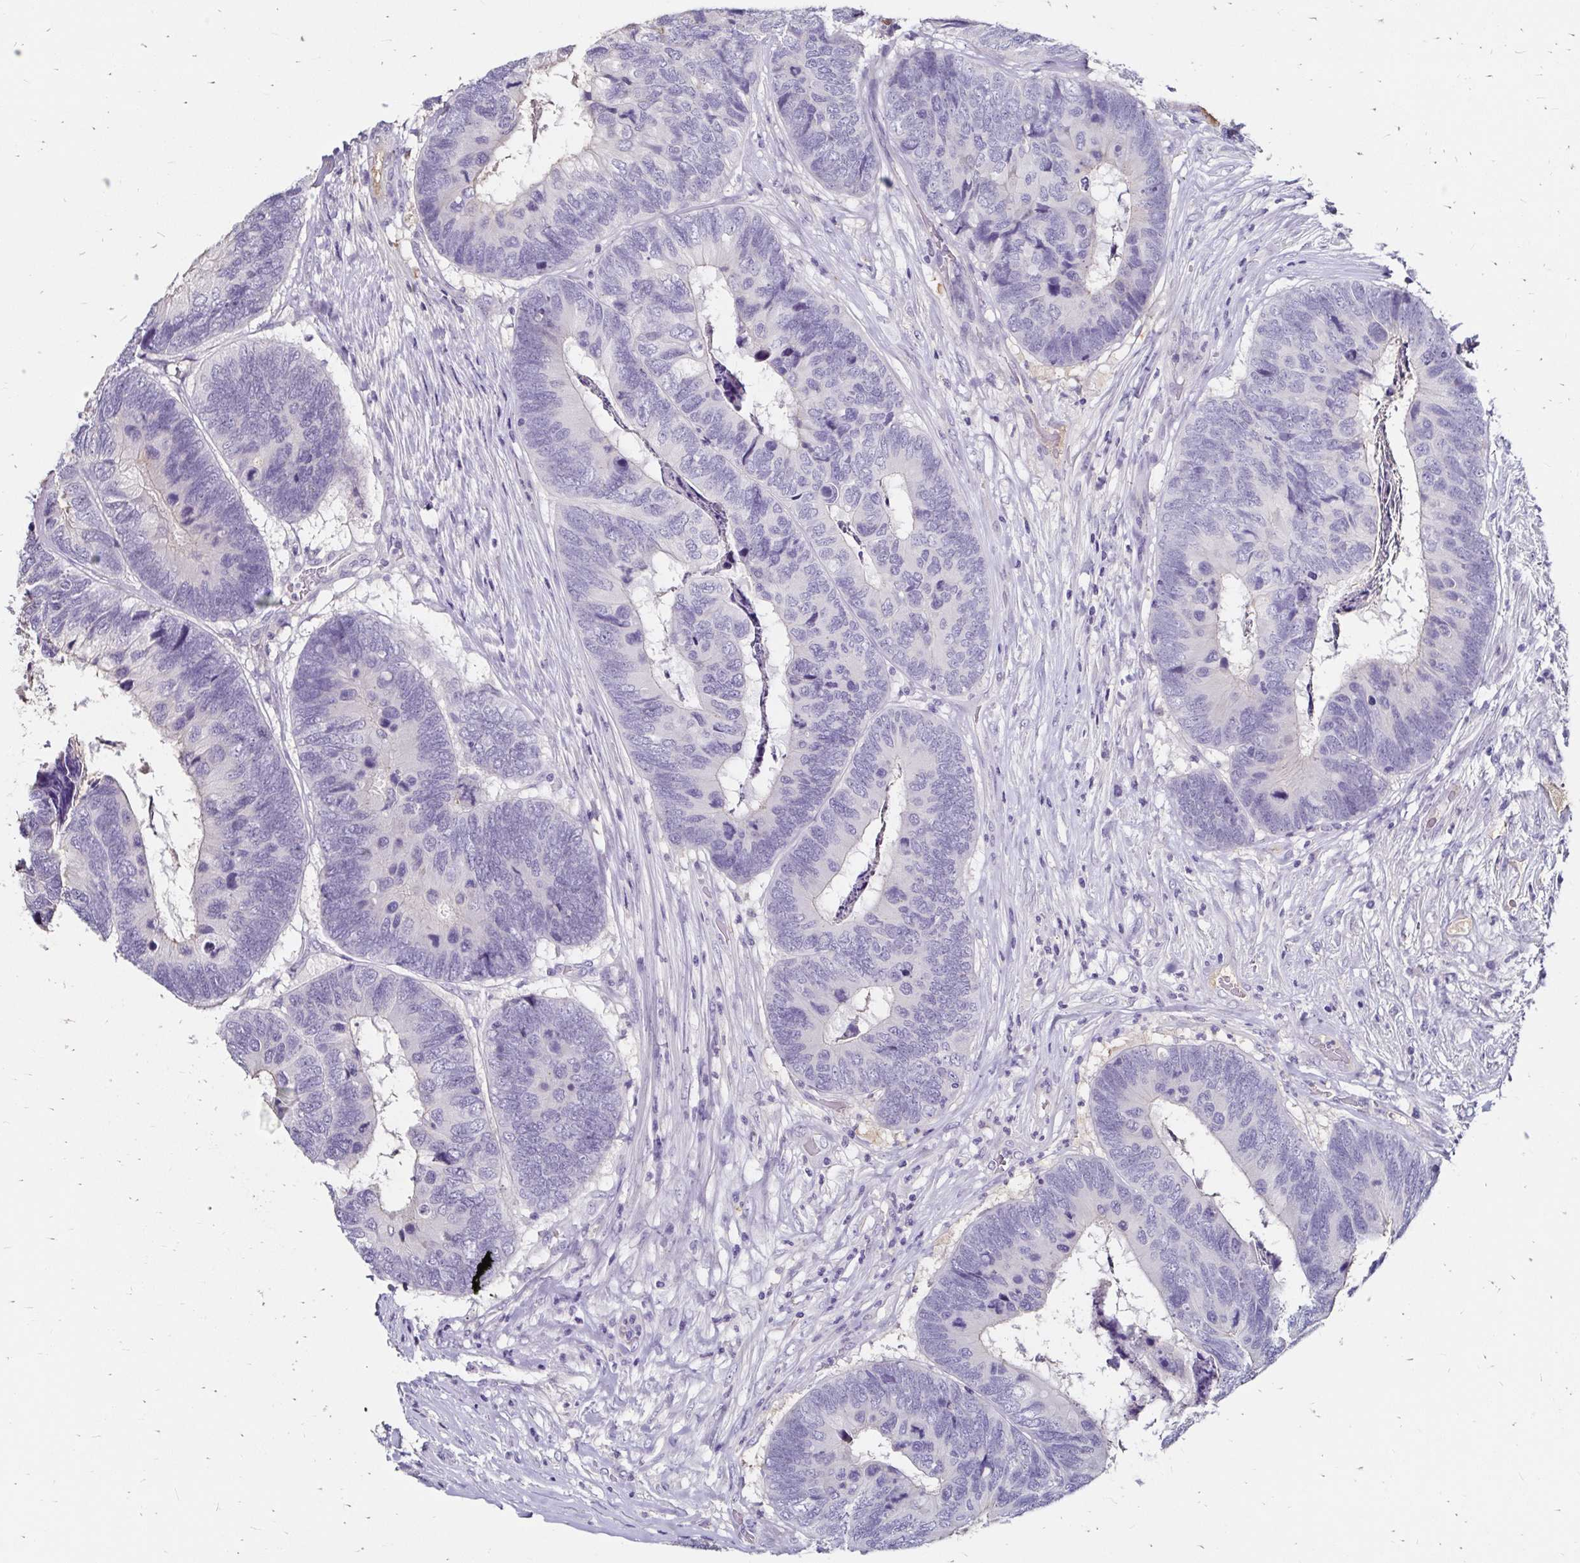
{"staining": {"intensity": "negative", "quantity": "none", "location": "none"}, "tissue": "colorectal cancer", "cell_type": "Tumor cells", "image_type": "cancer", "snomed": [{"axis": "morphology", "description": "Adenocarcinoma, NOS"}, {"axis": "topography", "description": "Colon"}], "caption": "Image shows no significant protein positivity in tumor cells of colorectal cancer (adenocarcinoma).", "gene": "SCG3", "patient": {"sex": "female", "age": 67}}